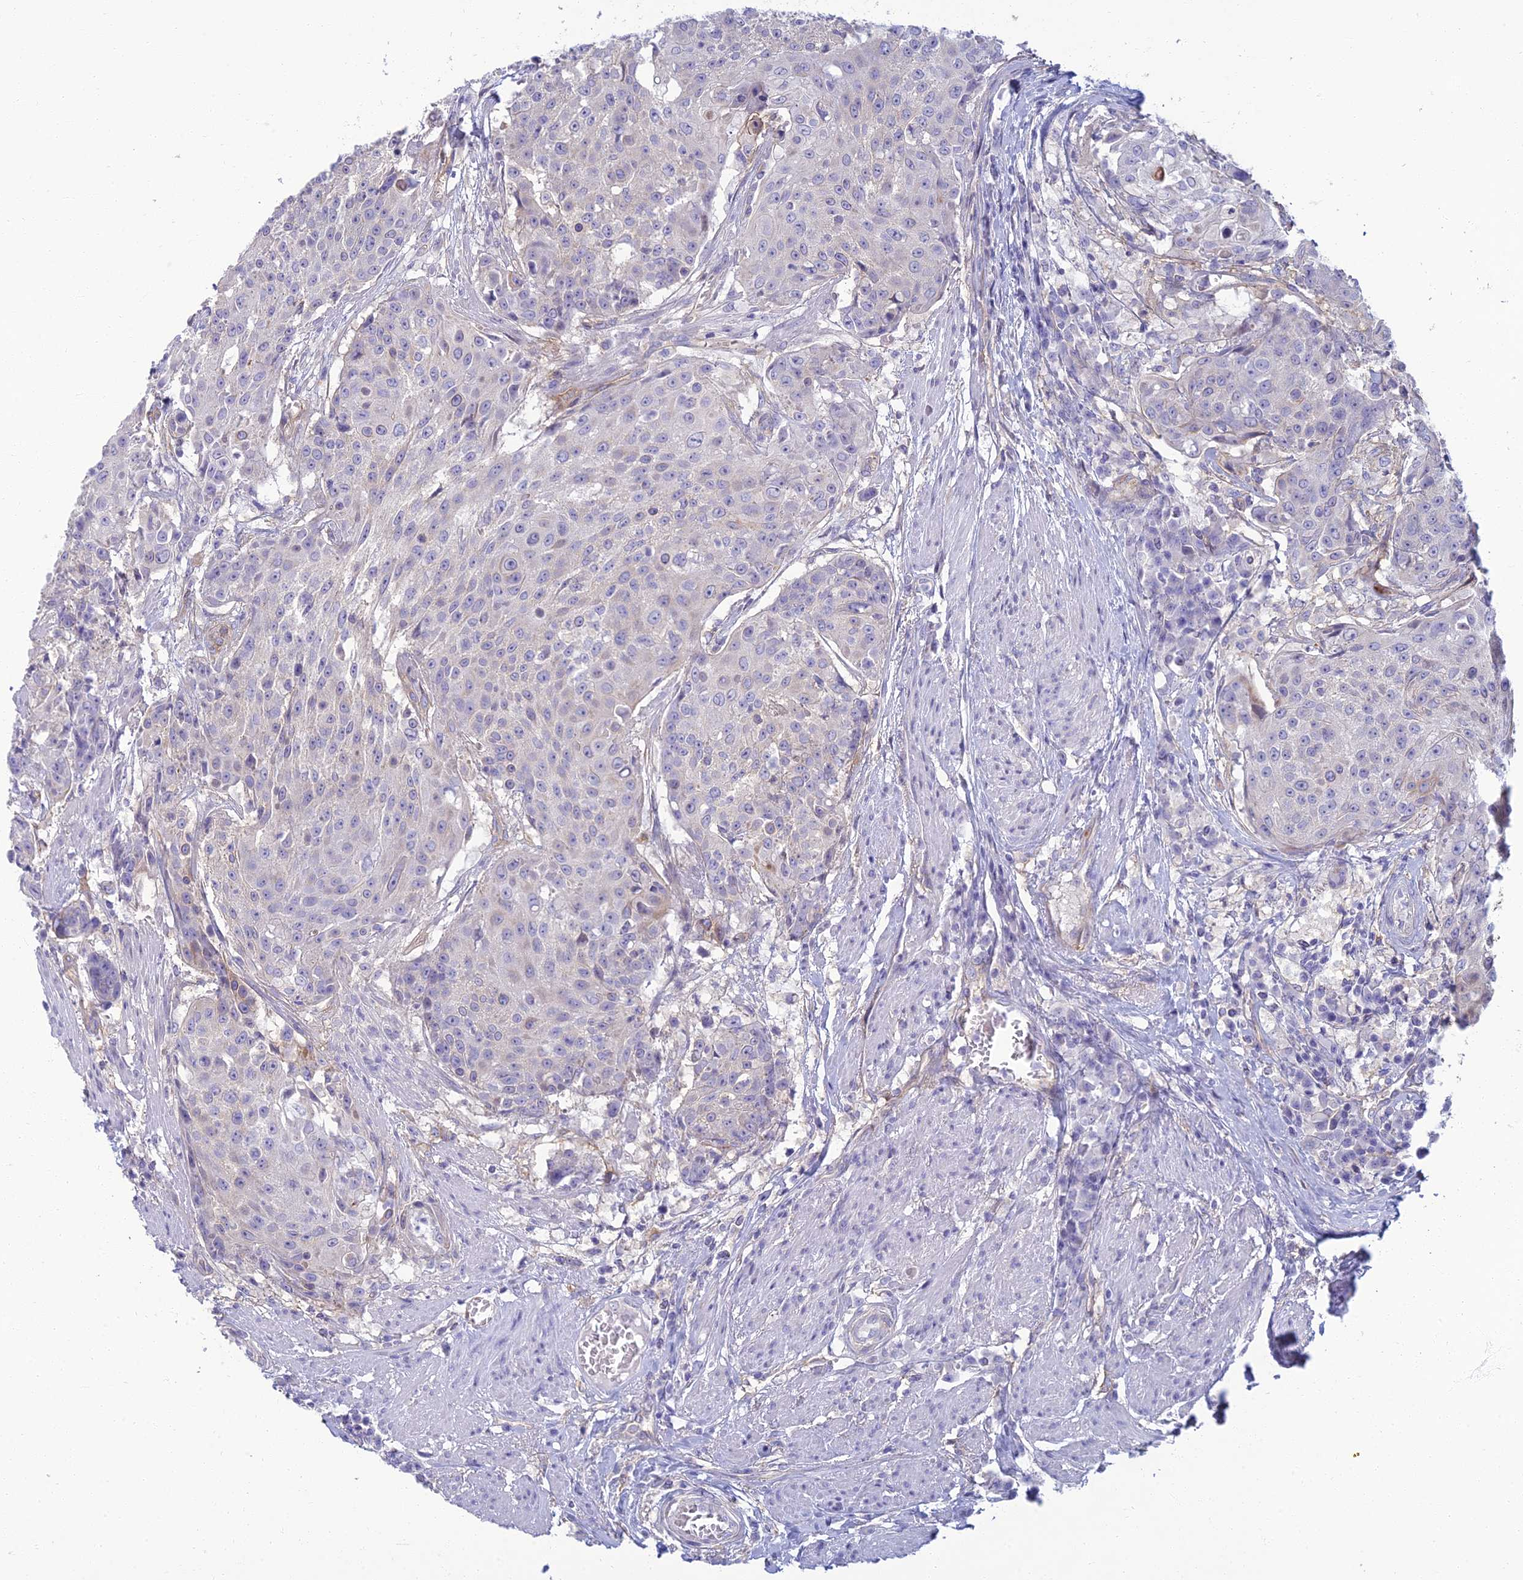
{"staining": {"intensity": "negative", "quantity": "none", "location": "none"}, "tissue": "urothelial cancer", "cell_type": "Tumor cells", "image_type": "cancer", "snomed": [{"axis": "morphology", "description": "Urothelial carcinoma, High grade"}, {"axis": "topography", "description": "Urinary bladder"}], "caption": "Photomicrograph shows no protein positivity in tumor cells of urothelial carcinoma (high-grade) tissue. The staining is performed using DAB (3,3'-diaminobenzidine) brown chromogen with nuclei counter-stained in using hematoxylin.", "gene": "NEURL1", "patient": {"sex": "female", "age": 63}}